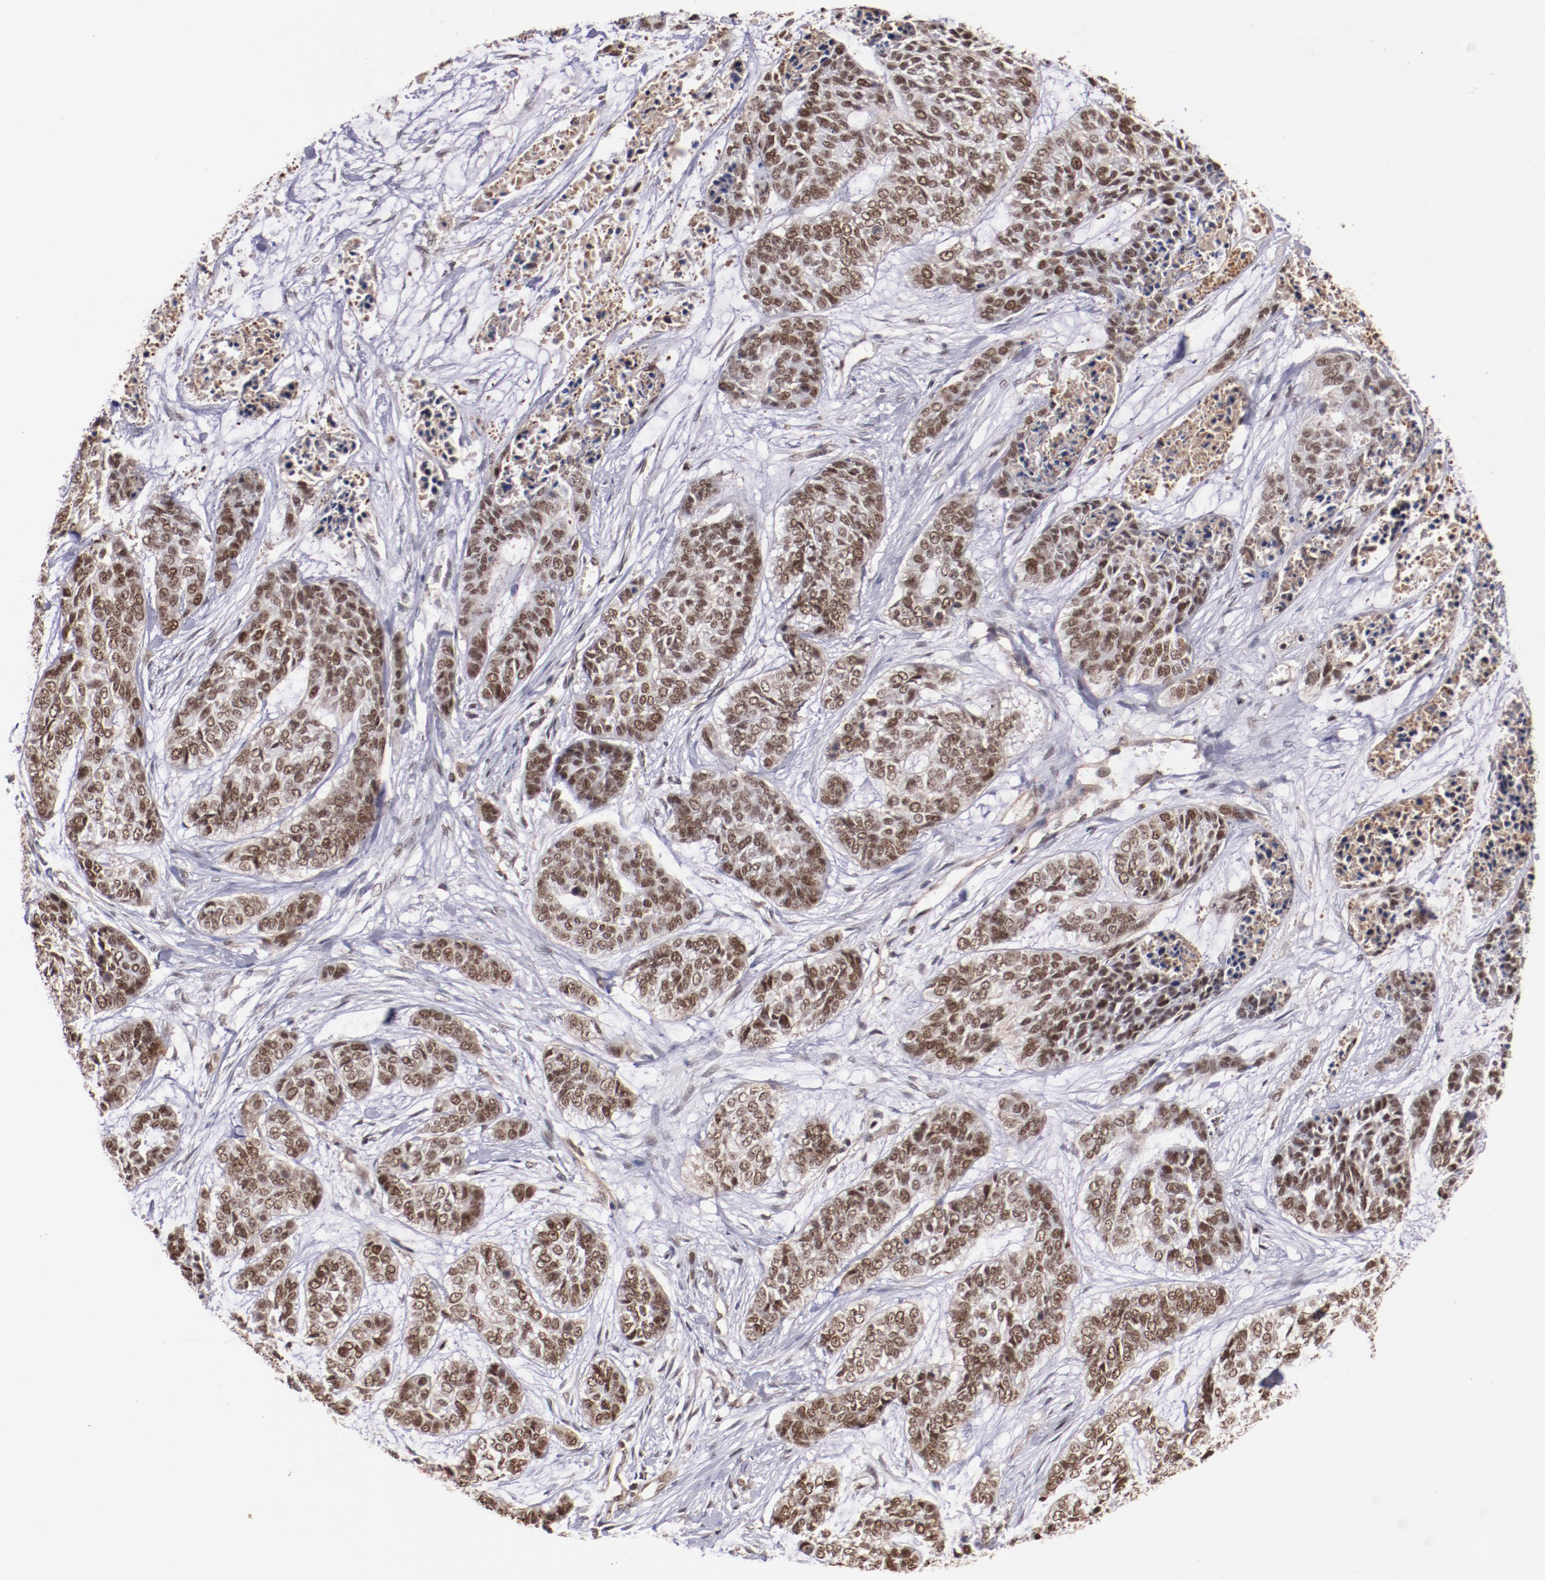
{"staining": {"intensity": "moderate", "quantity": ">75%", "location": "nuclear"}, "tissue": "skin cancer", "cell_type": "Tumor cells", "image_type": "cancer", "snomed": [{"axis": "morphology", "description": "Basal cell carcinoma"}, {"axis": "topography", "description": "Skin"}], "caption": "Immunohistochemical staining of skin cancer reveals moderate nuclear protein positivity in approximately >75% of tumor cells.", "gene": "STAG2", "patient": {"sex": "female", "age": 64}}